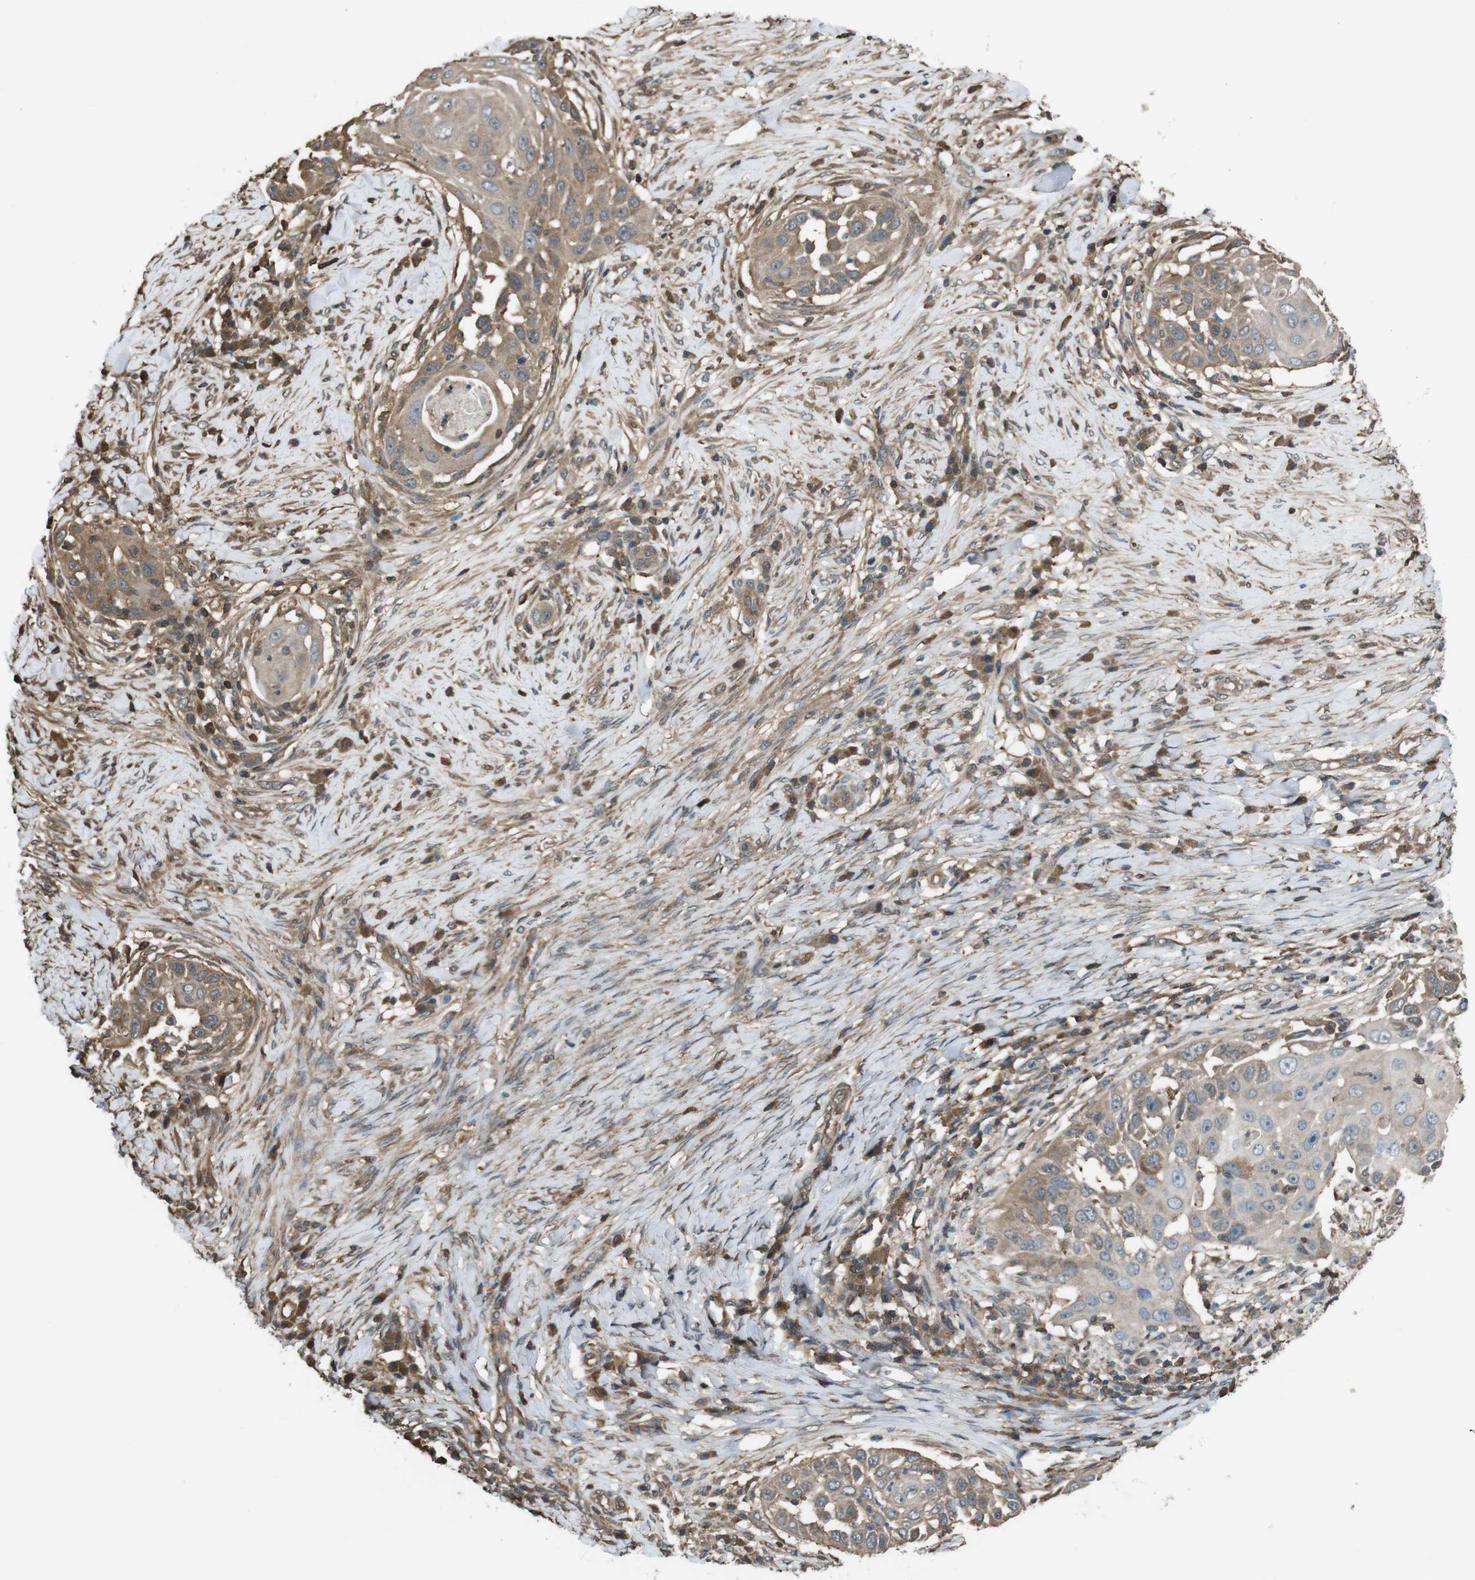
{"staining": {"intensity": "moderate", "quantity": ">75%", "location": "cytoplasmic/membranous"}, "tissue": "skin cancer", "cell_type": "Tumor cells", "image_type": "cancer", "snomed": [{"axis": "morphology", "description": "Squamous cell carcinoma, NOS"}, {"axis": "topography", "description": "Skin"}], "caption": "Moderate cytoplasmic/membranous positivity for a protein is seen in about >75% of tumor cells of skin squamous cell carcinoma using immunohistochemistry.", "gene": "ARHGDIA", "patient": {"sex": "female", "age": 44}}